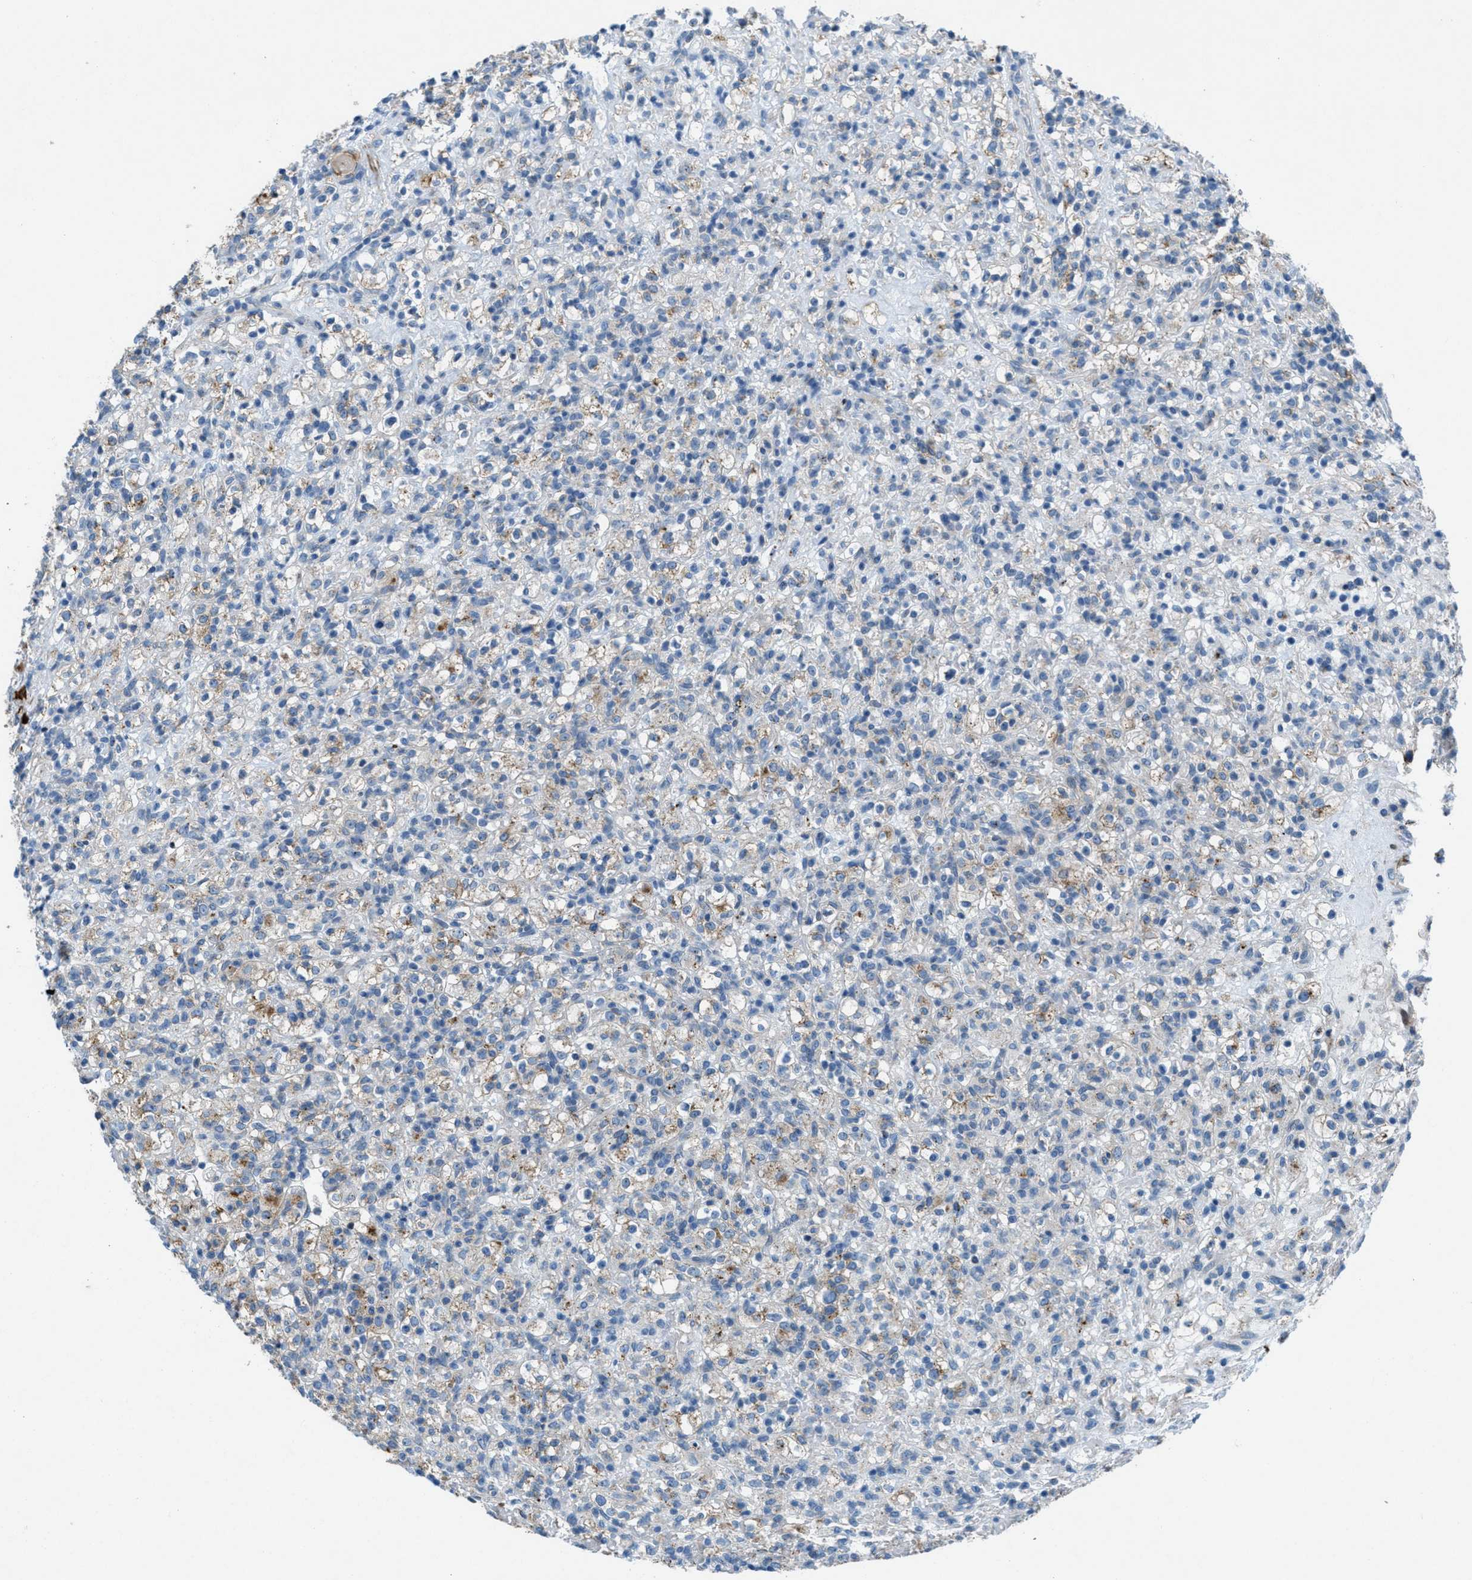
{"staining": {"intensity": "weak", "quantity": "<25%", "location": "cytoplasmic/membranous"}, "tissue": "renal cancer", "cell_type": "Tumor cells", "image_type": "cancer", "snomed": [{"axis": "morphology", "description": "Normal tissue, NOS"}, {"axis": "morphology", "description": "Adenocarcinoma, NOS"}, {"axis": "topography", "description": "Kidney"}], "caption": "The image reveals no staining of tumor cells in renal cancer (adenocarcinoma).", "gene": "MFSD13A", "patient": {"sex": "female", "age": 72}}